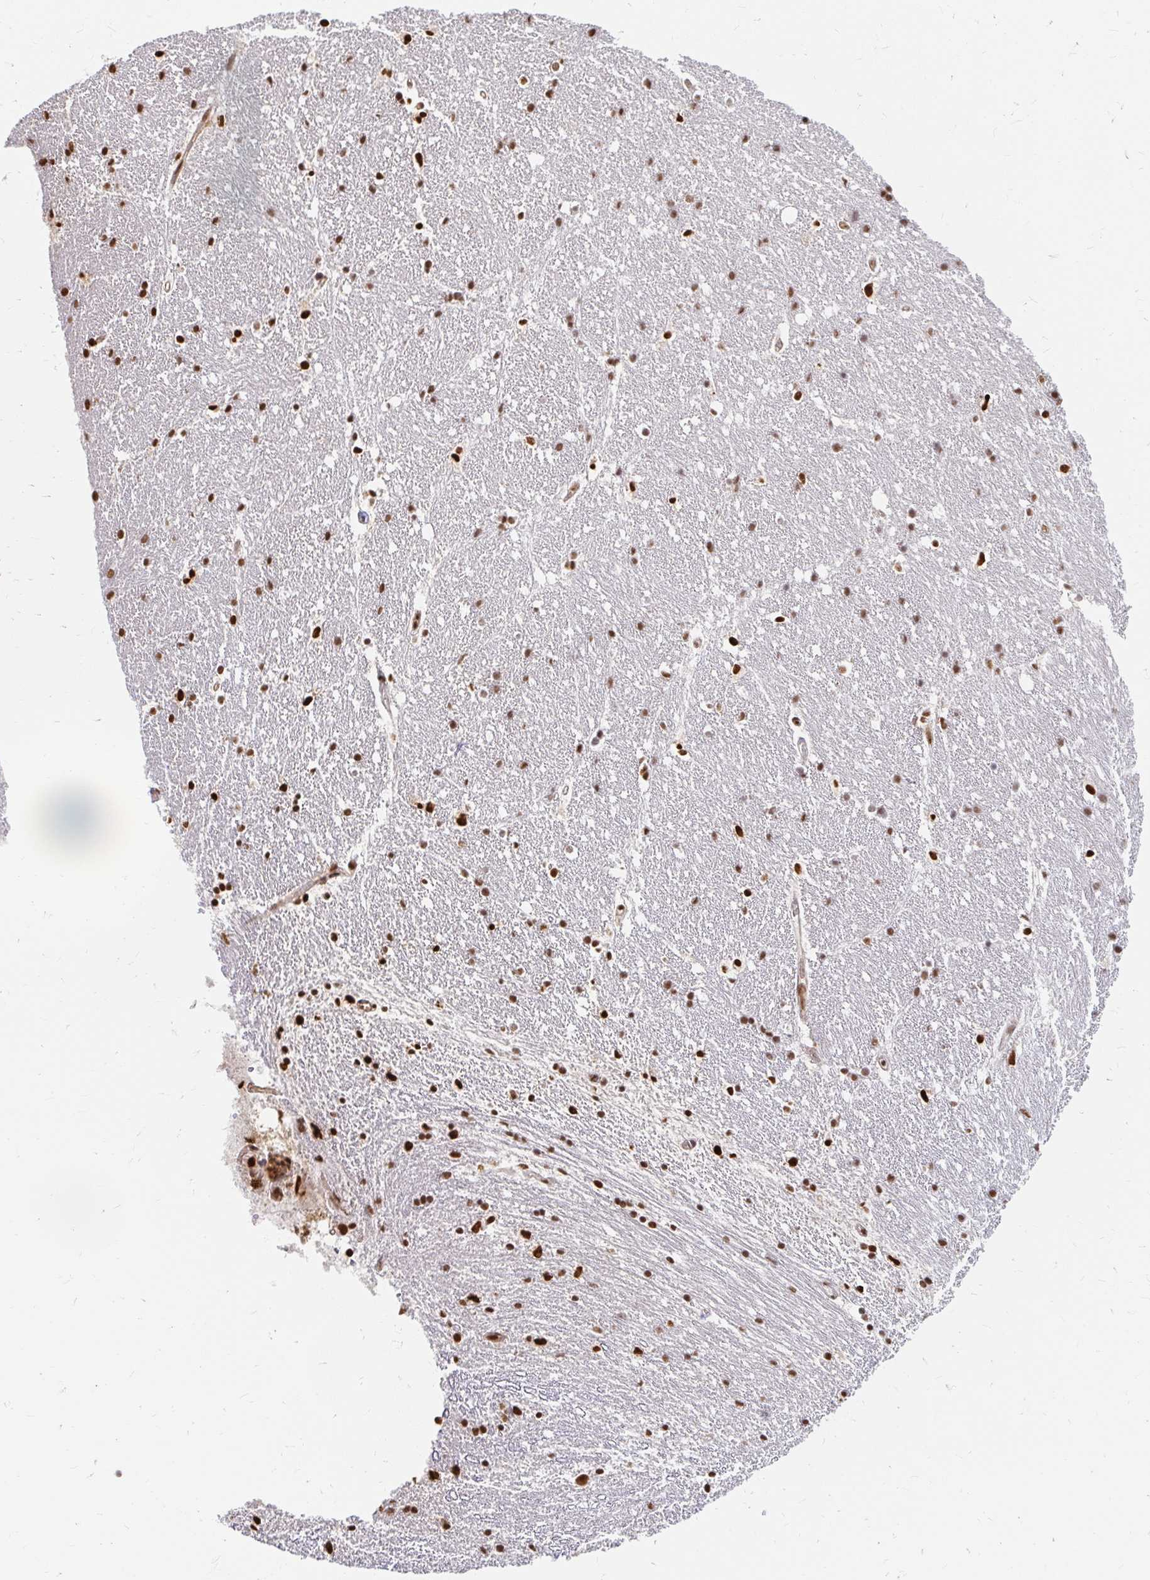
{"staining": {"intensity": "strong", "quantity": ">75%", "location": "nuclear"}, "tissue": "hippocampus", "cell_type": "Glial cells", "image_type": "normal", "snomed": [{"axis": "morphology", "description": "Normal tissue, NOS"}, {"axis": "topography", "description": "Hippocampus"}], "caption": "A photomicrograph of human hippocampus stained for a protein displays strong nuclear brown staining in glial cells.", "gene": "HNRNPU", "patient": {"sex": "male", "age": 63}}